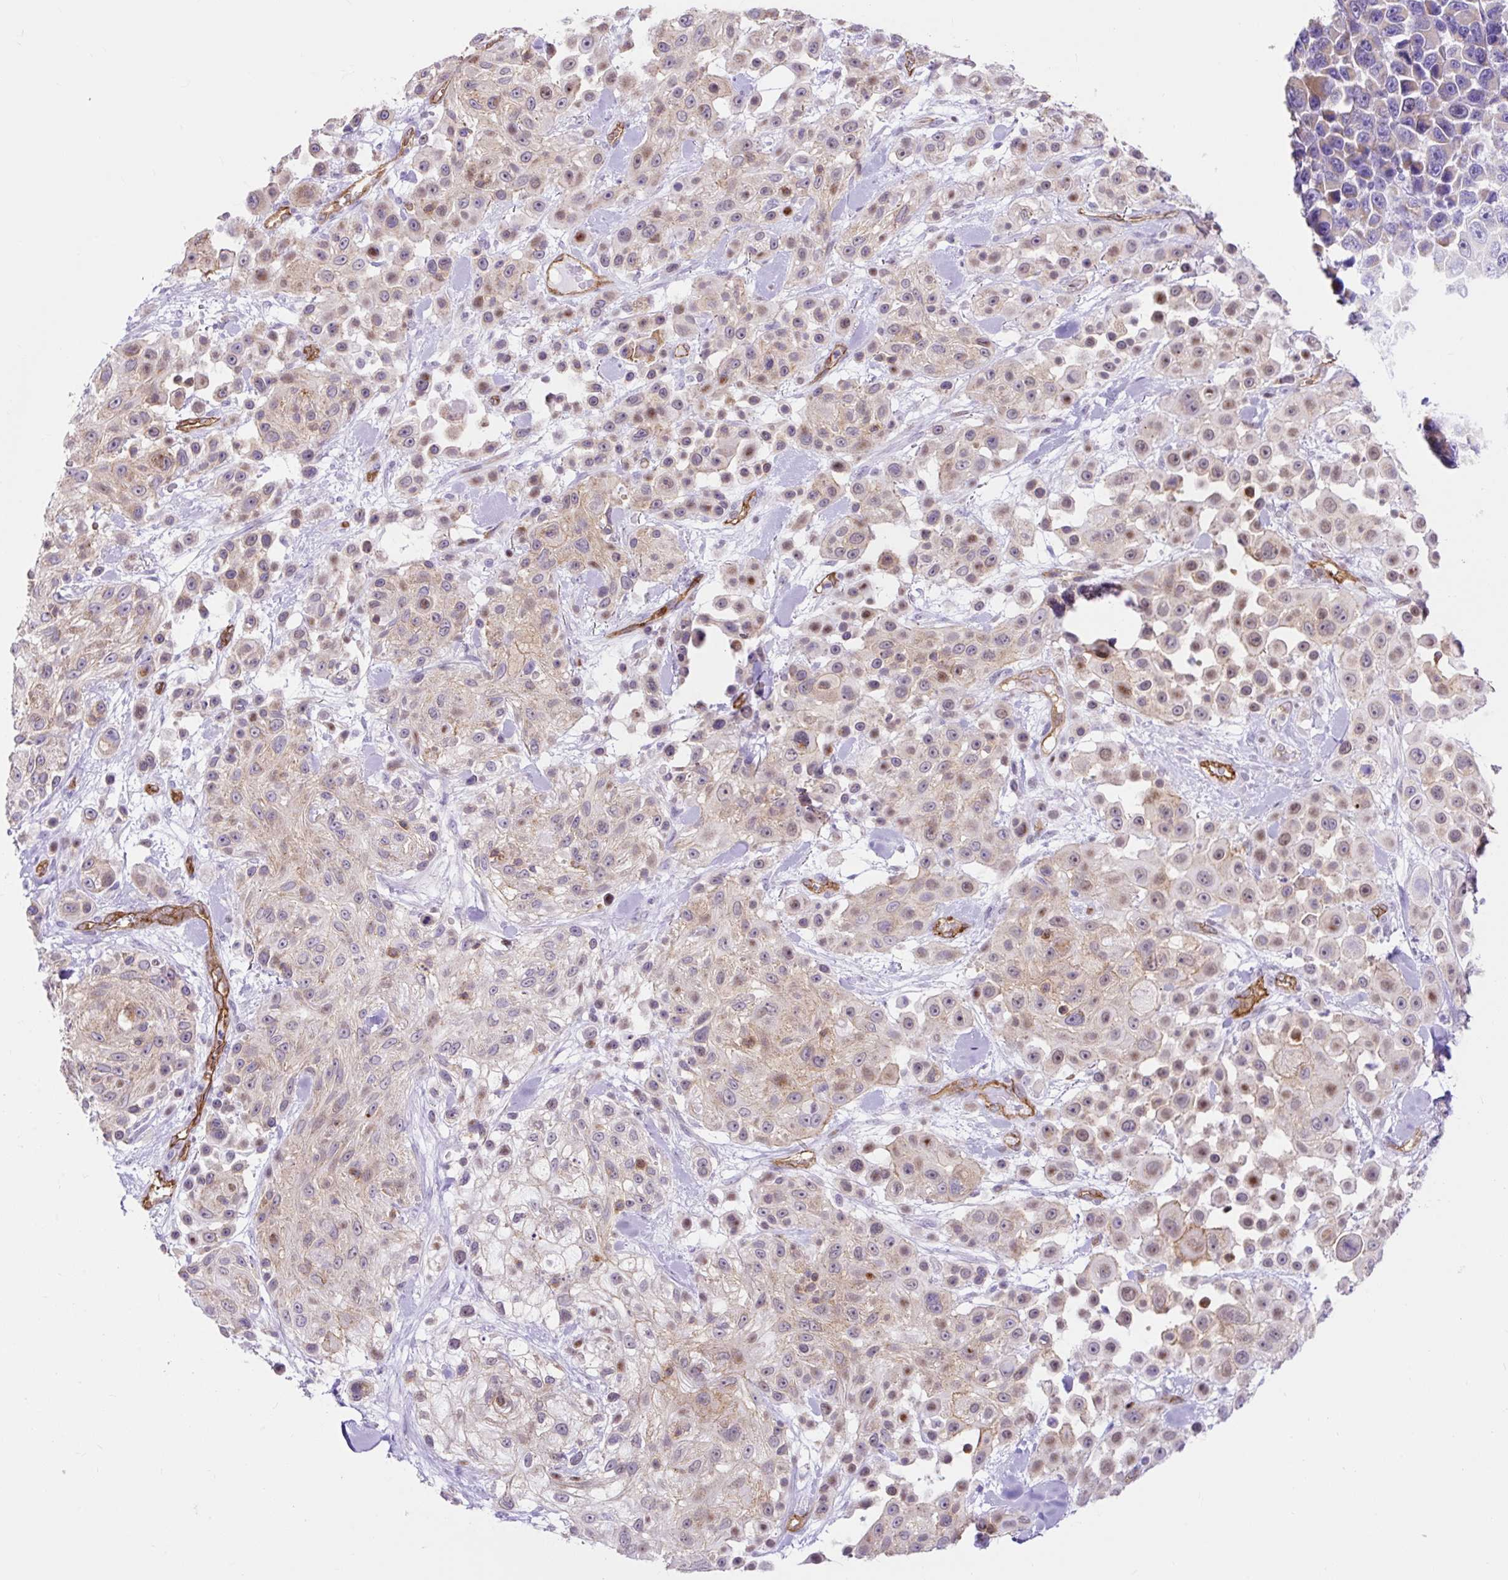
{"staining": {"intensity": "weak", "quantity": "25%-75%", "location": "cytoplasmic/membranous,nuclear"}, "tissue": "skin cancer", "cell_type": "Tumor cells", "image_type": "cancer", "snomed": [{"axis": "morphology", "description": "Squamous cell carcinoma, NOS"}, {"axis": "topography", "description": "Skin"}], "caption": "The photomicrograph demonstrates staining of skin cancer (squamous cell carcinoma), revealing weak cytoplasmic/membranous and nuclear protein positivity (brown color) within tumor cells.", "gene": "HIP1R", "patient": {"sex": "male", "age": 67}}